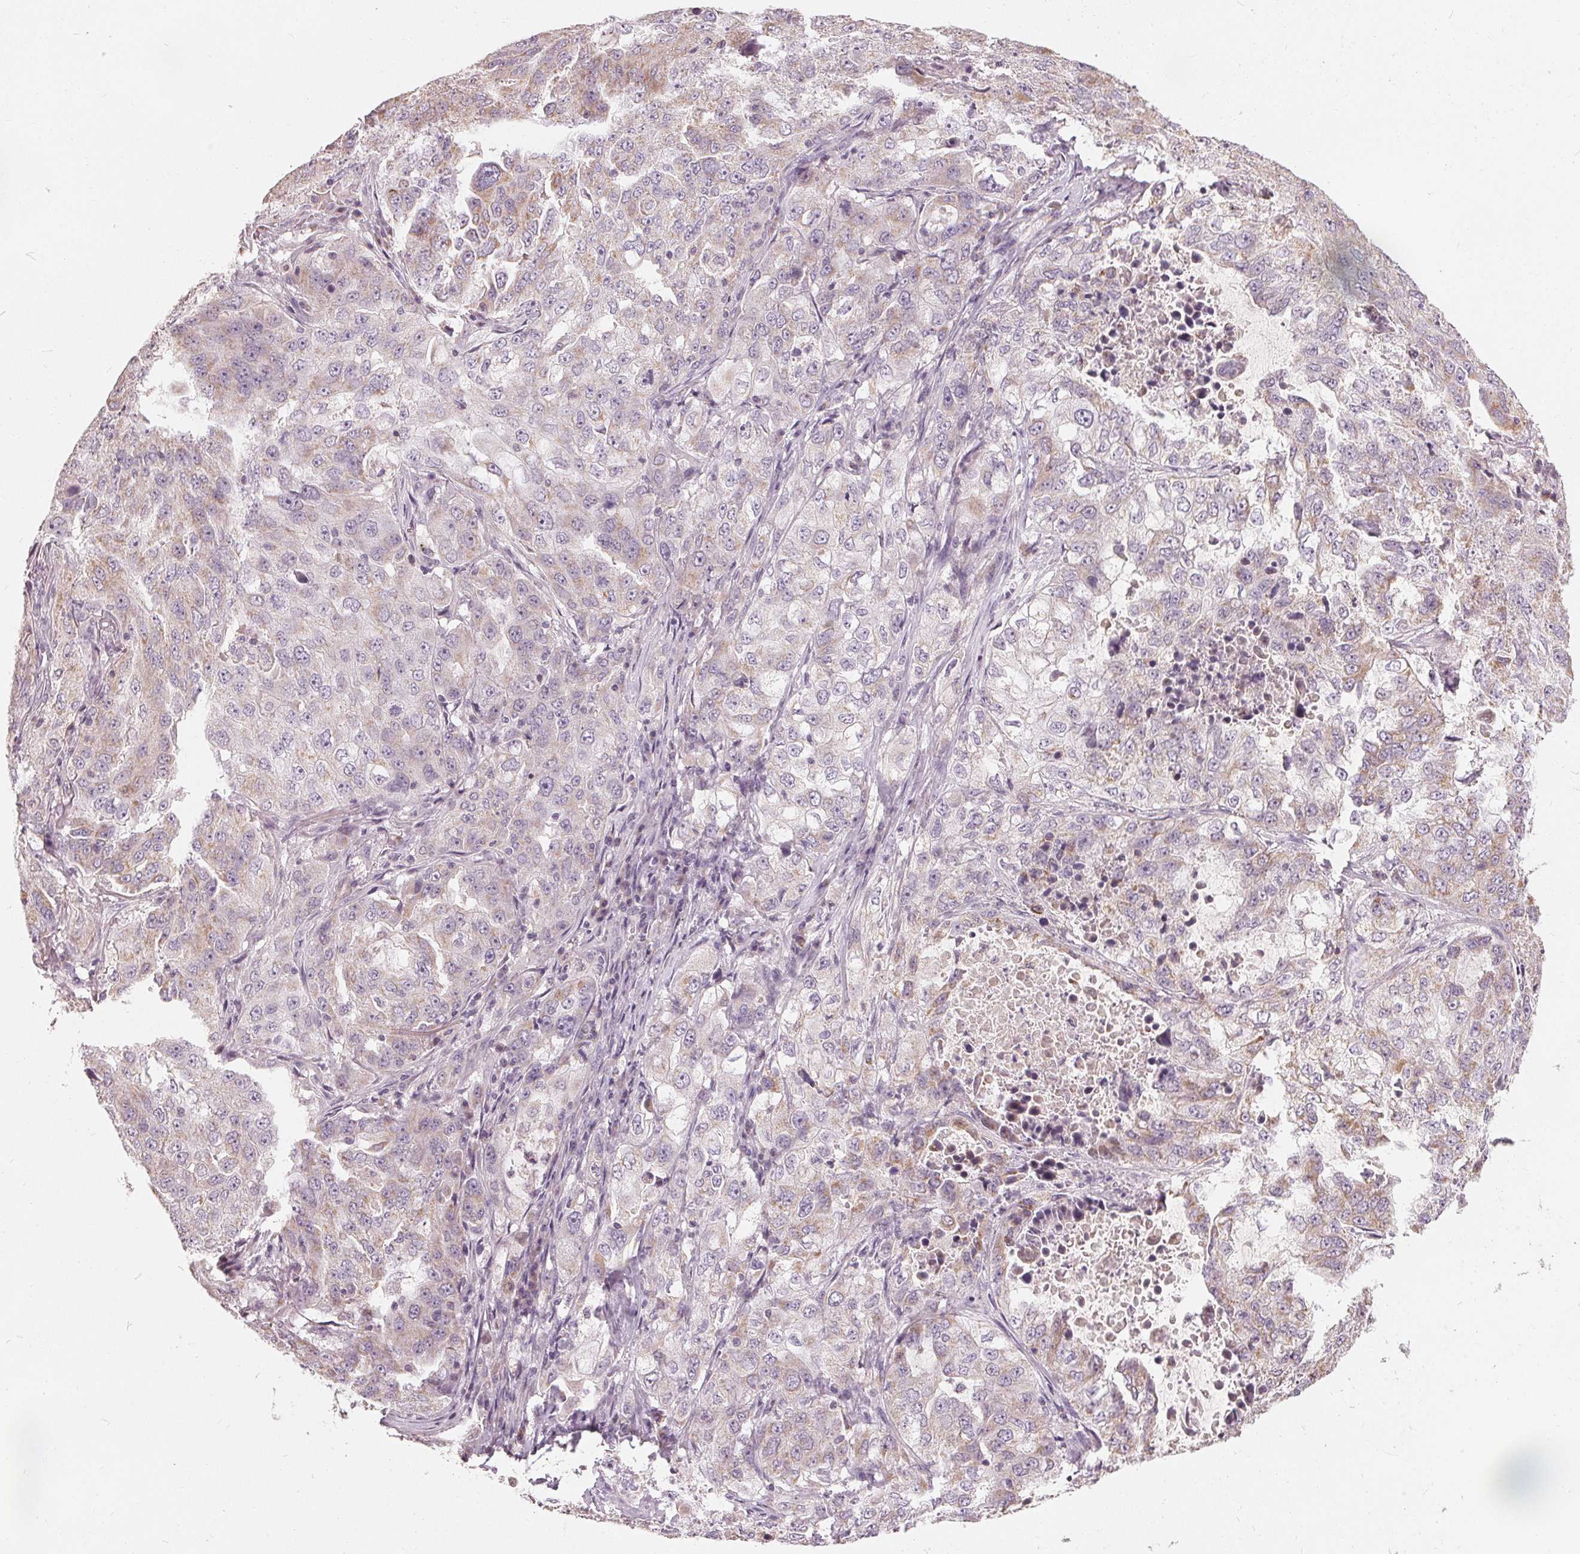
{"staining": {"intensity": "weak", "quantity": "25%-75%", "location": "cytoplasmic/membranous"}, "tissue": "lung cancer", "cell_type": "Tumor cells", "image_type": "cancer", "snomed": [{"axis": "morphology", "description": "Adenocarcinoma, NOS"}, {"axis": "topography", "description": "Lung"}], "caption": "Protein staining of lung cancer (adenocarcinoma) tissue reveals weak cytoplasmic/membranous positivity in about 25%-75% of tumor cells.", "gene": "TRIM60", "patient": {"sex": "female", "age": 61}}